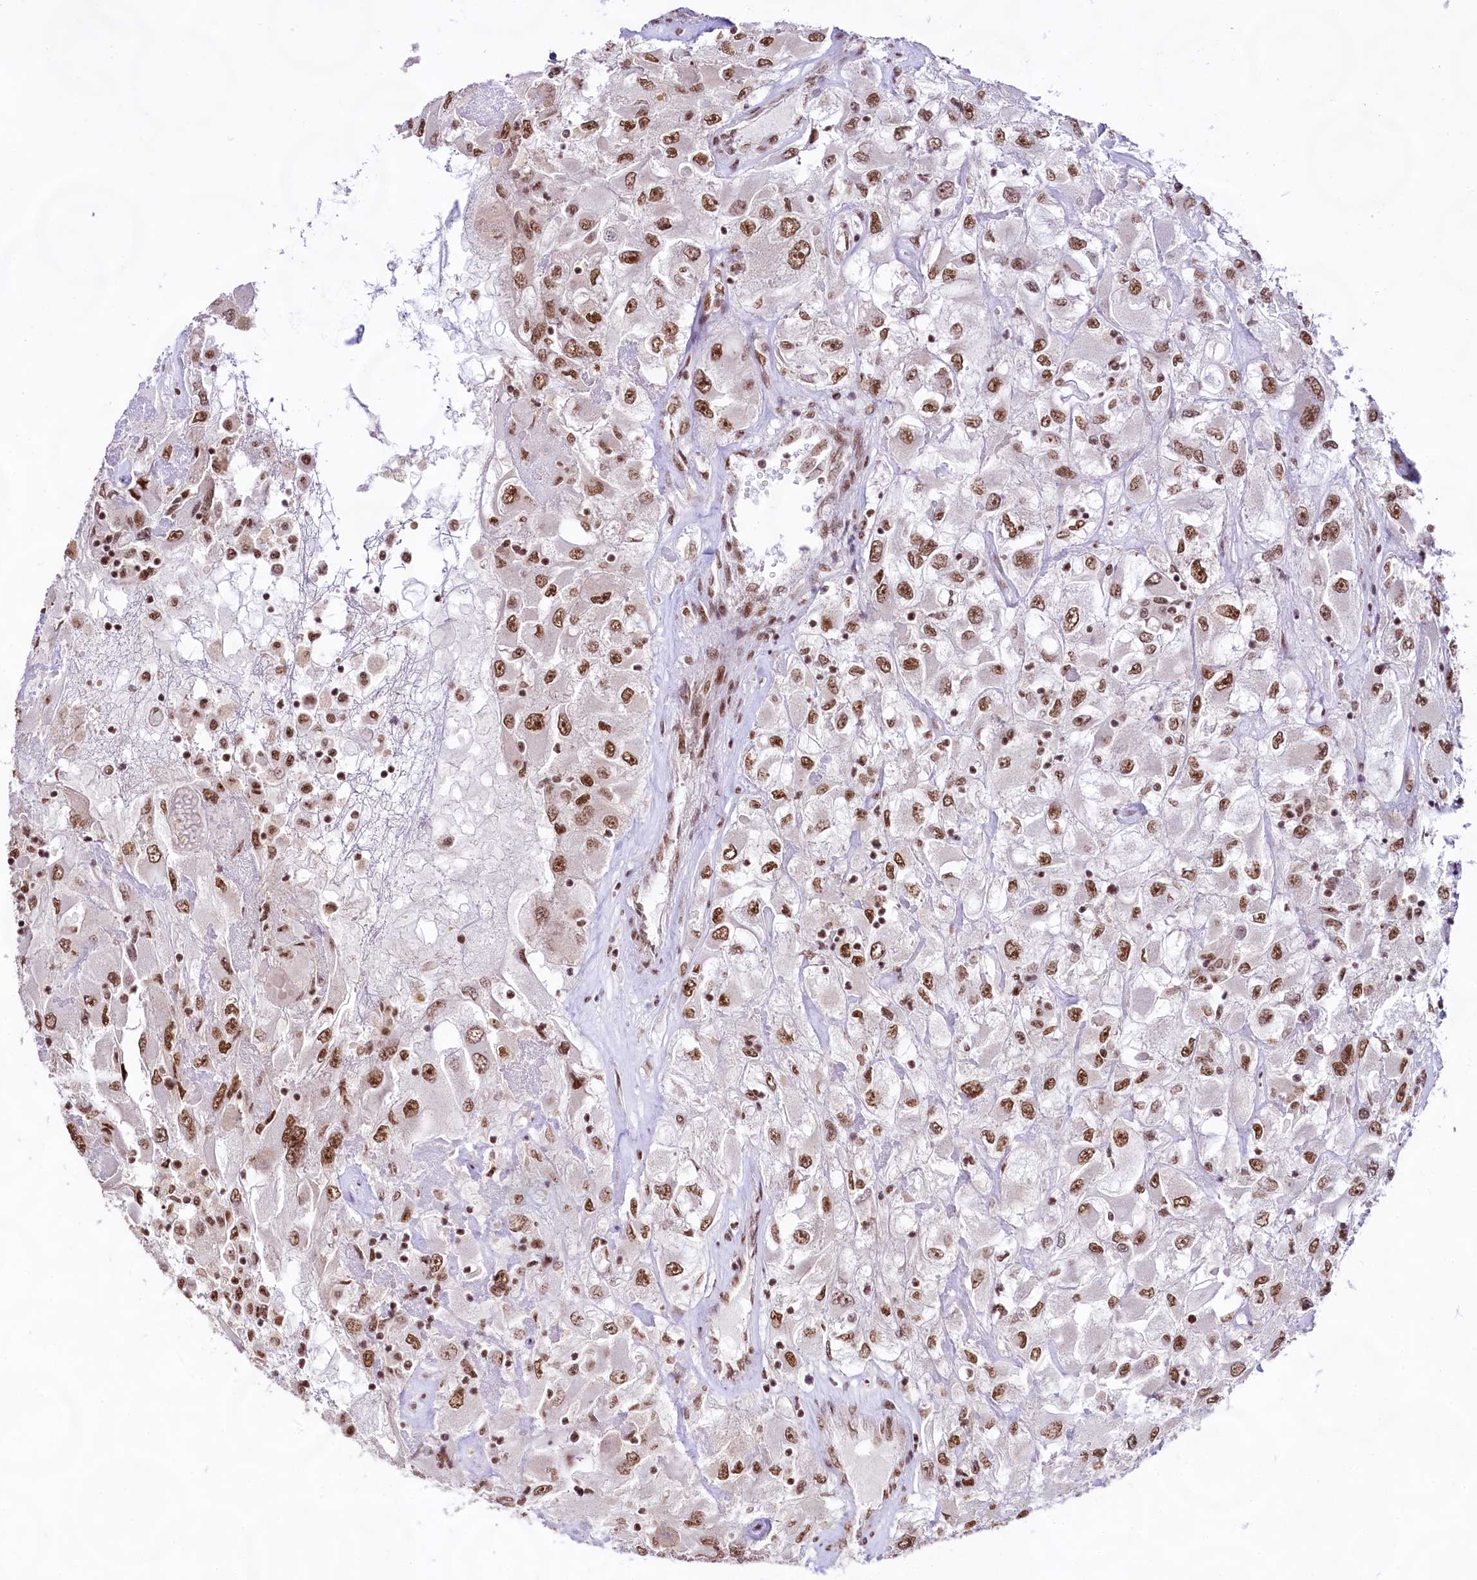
{"staining": {"intensity": "moderate", "quantity": ">75%", "location": "nuclear"}, "tissue": "renal cancer", "cell_type": "Tumor cells", "image_type": "cancer", "snomed": [{"axis": "morphology", "description": "Adenocarcinoma, NOS"}, {"axis": "topography", "description": "Kidney"}], "caption": "Moderate nuclear protein staining is seen in about >75% of tumor cells in renal cancer (adenocarcinoma).", "gene": "HIRA", "patient": {"sex": "female", "age": 52}}